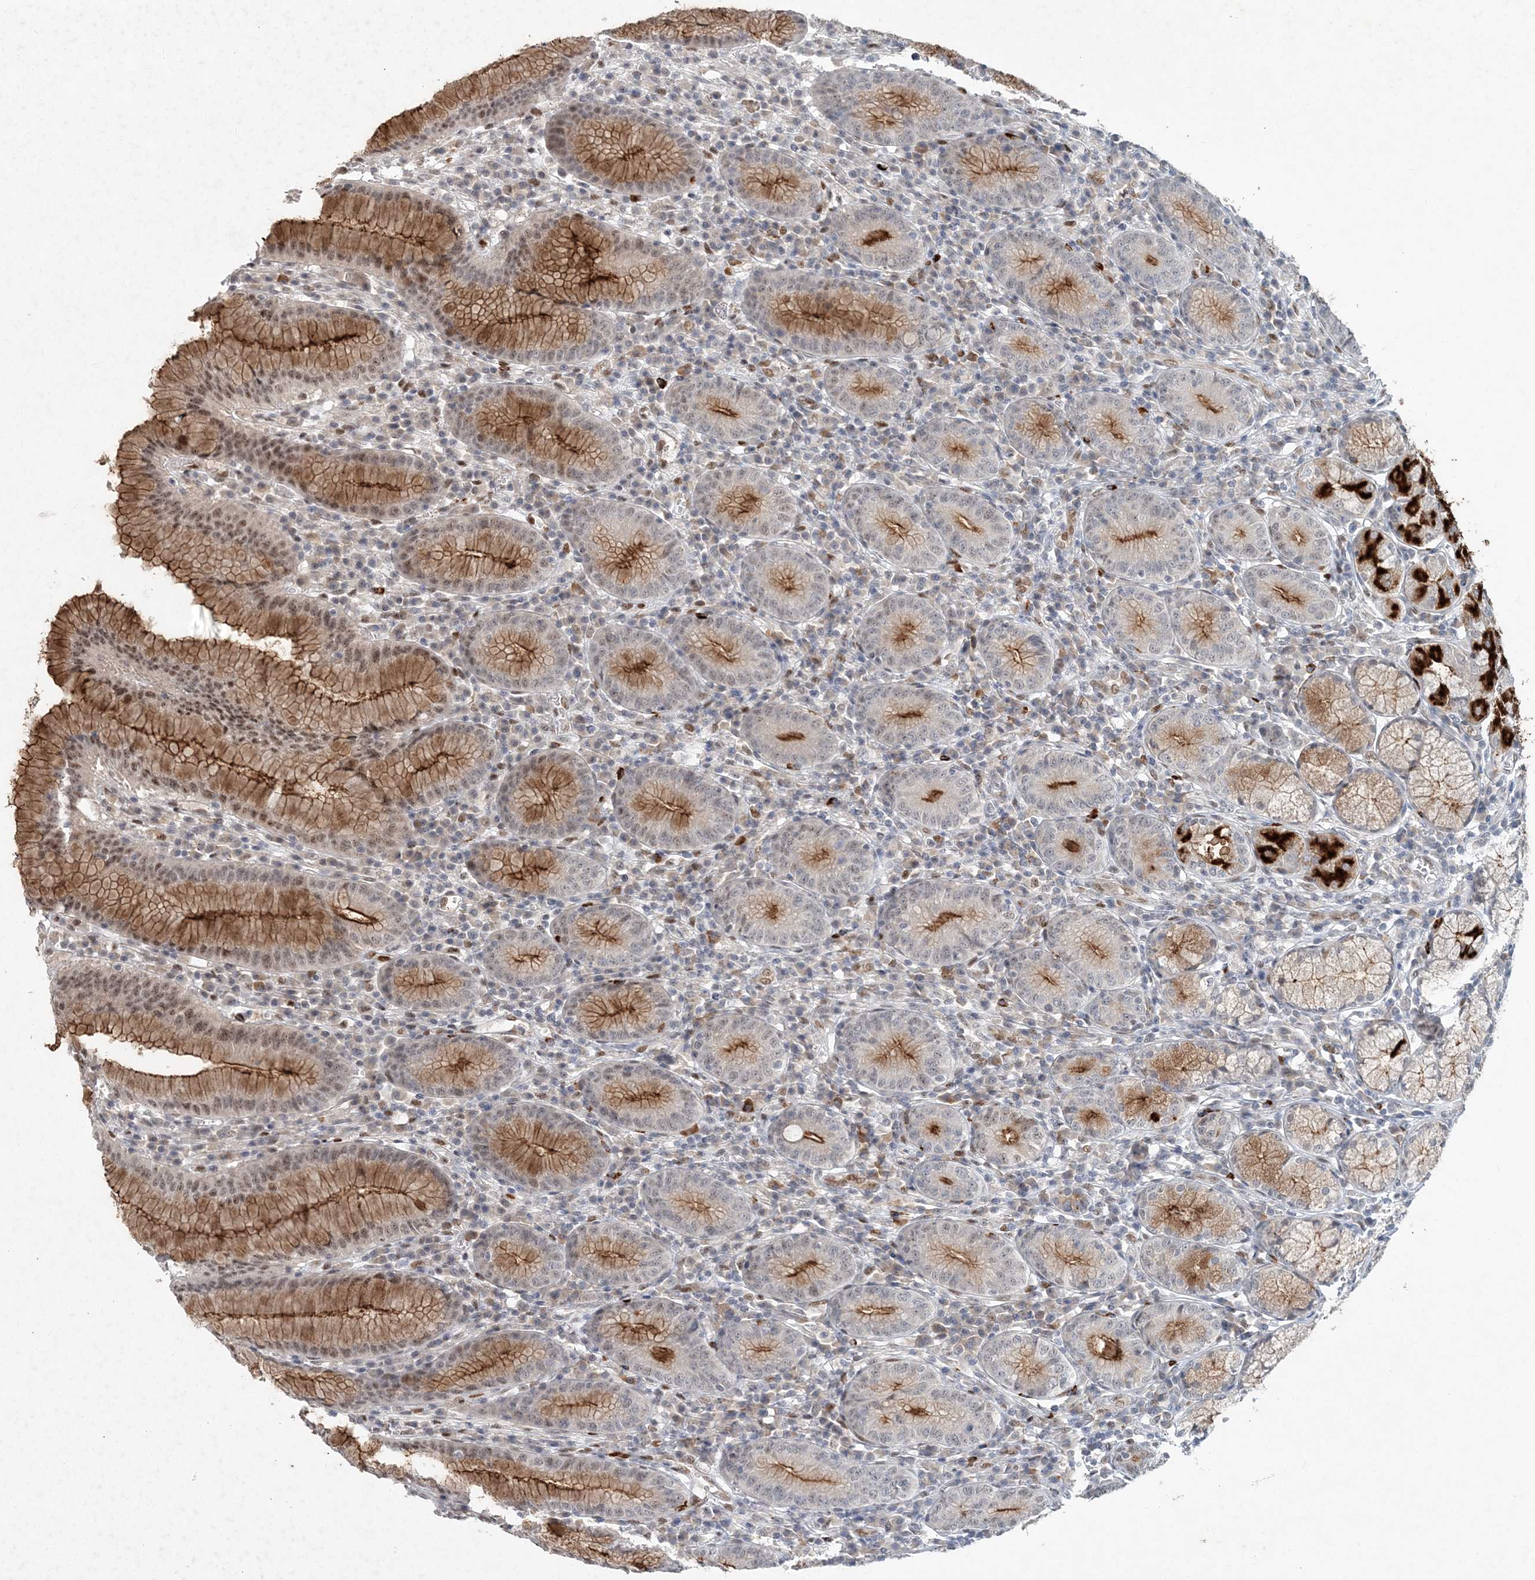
{"staining": {"intensity": "strong", "quantity": "25%-75%", "location": "cytoplasmic/membranous"}, "tissue": "stomach", "cell_type": "Glandular cells", "image_type": "normal", "snomed": [{"axis": "morphology", "description": "Normal tissue, NOS"}, {"axis": "topography", "description": "Stomach"}], "caption": "Stomach was stained to show a protein in brown. There is high levels of strong cytoplasmic/membranous staining in approximately 25%-75% of glandular cells. The staining was performed using DAB (3,3'-diaminobenzidine), with brown indicating positive protein expression. Nuclei are stained blue with hematoxylin.", "gene": "GIN1", "patient": {"sex": "male", "age": 55}}